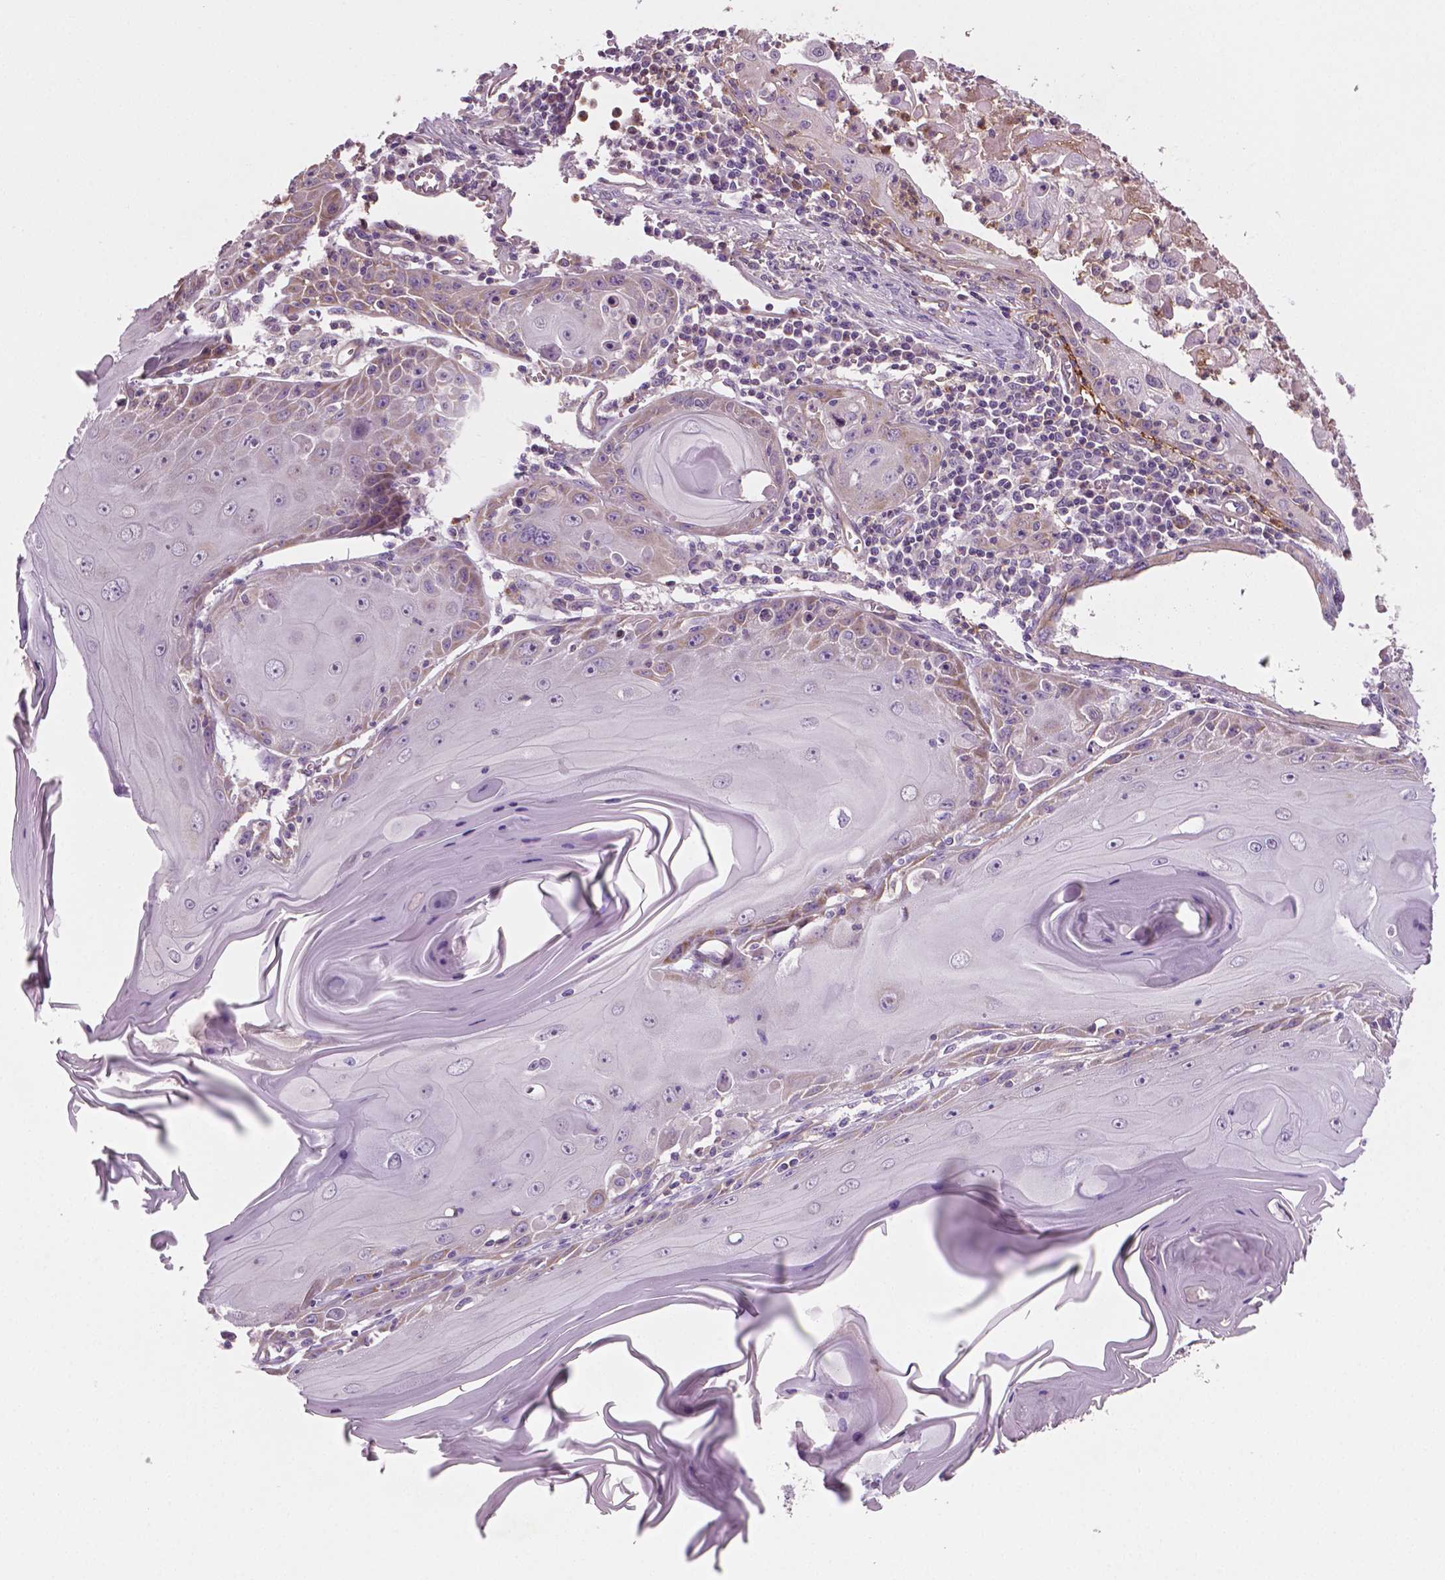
{"staining": {"intensity": "weak", "quantity": "<25%", "location": "cytoplasmic/membranous"}, "tissue": "skin cancer", "cell_type": "Tumor cells", "image_type": "cancer", "snomed": [{"axis": "morphology", "description": "Squamous cell carcinoma, NOS"}, {"axis": "topography", "description": "Skin"}, {"axis": "topography", "description": "Vulva"}], "caption": "This photomicrograph is of squamous cell carcinoma (skin) stained with IHC to label a protein in brown with the nuclei are counter-stained blue. There is no staining in tumor cells.", "gene": "PTX3", "patient": {"sex": "female", "age": 85}}